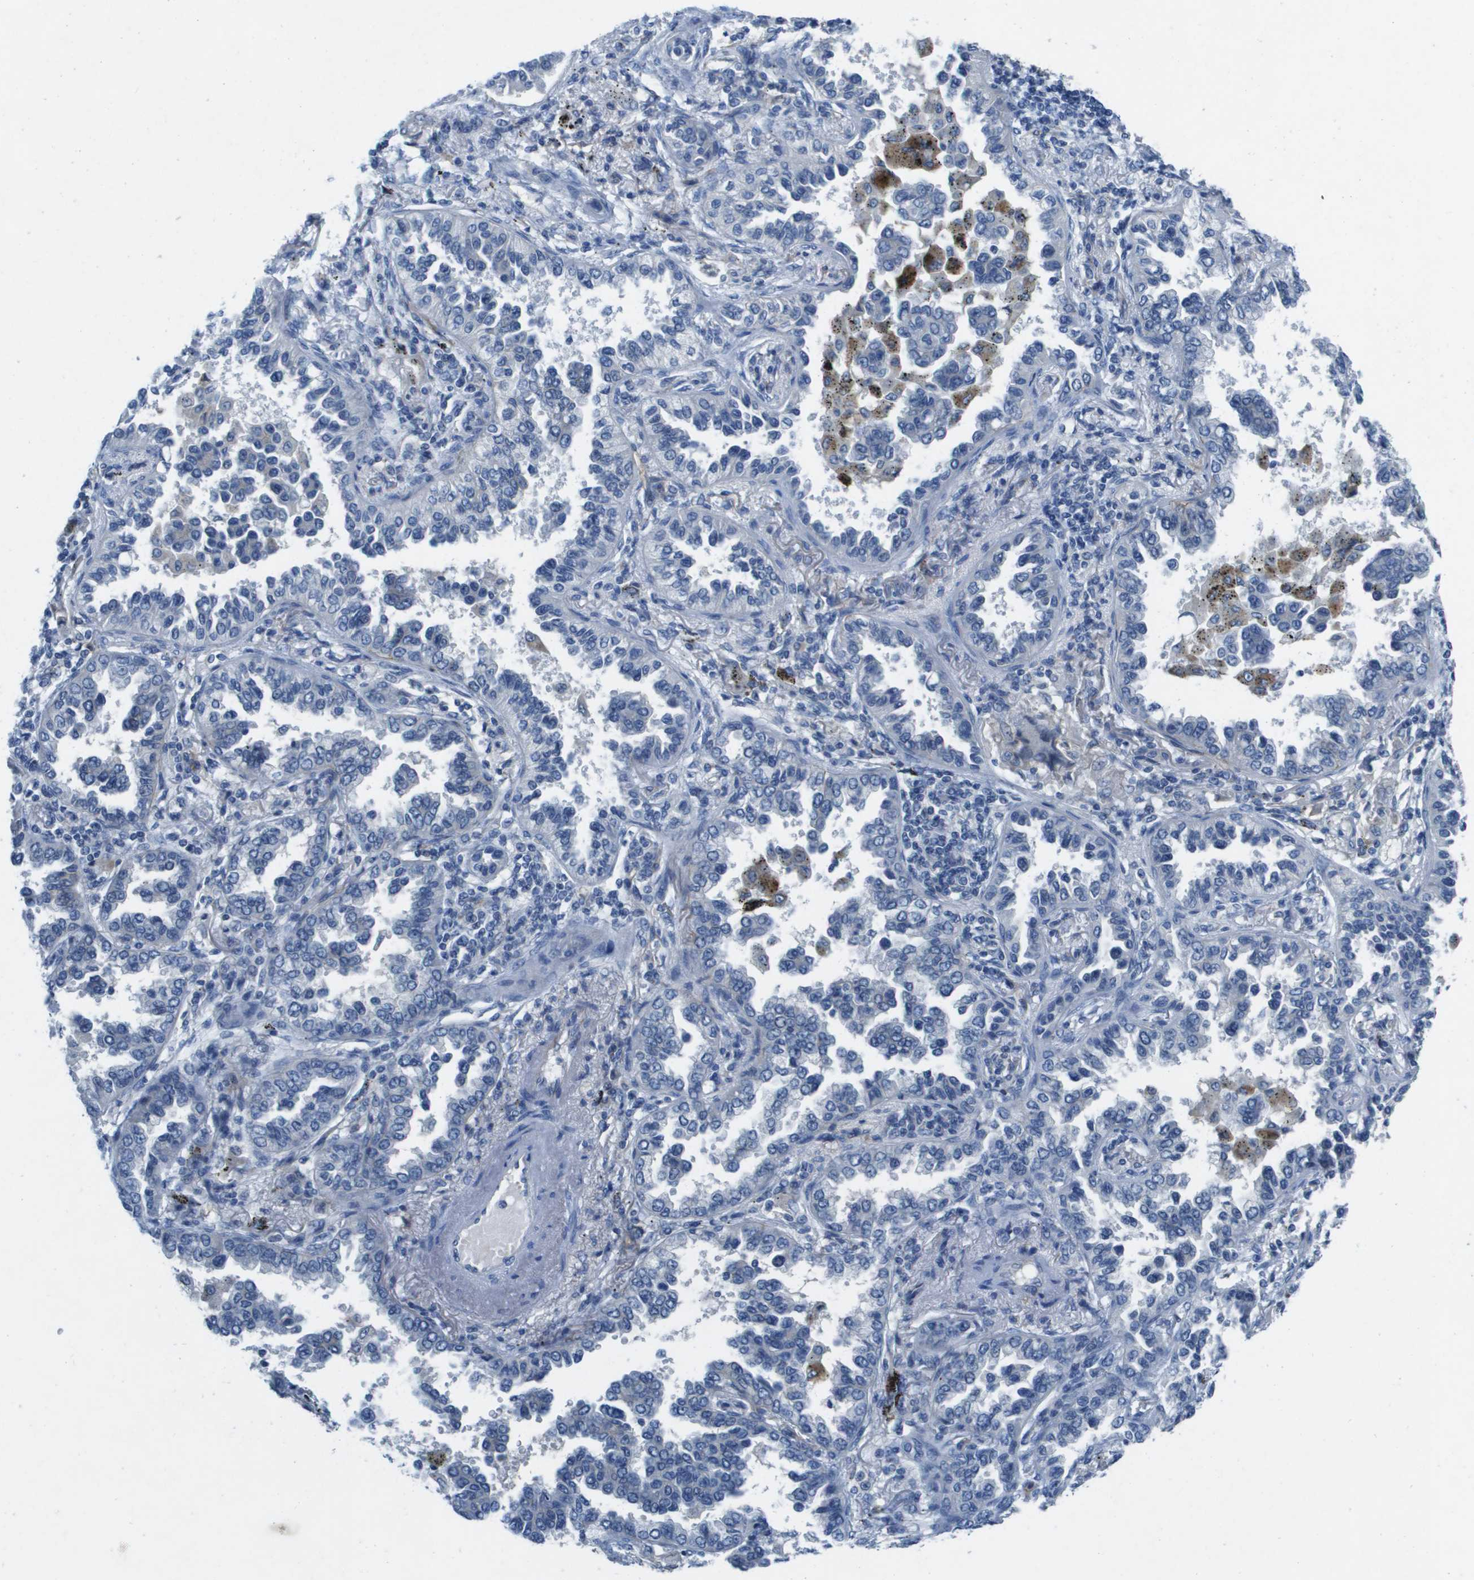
{"staining": {"intensity": "negative", "quantity": "none", "location": "none"}, "tissue": "lung cancer", "cell_type": "Tumor cells", "image_type": "cancer", "snomed": [{"axis": "morphology", "description": "Normal tissue, NOS"}, {"axis": "morphology", "description": "Adenocarcinoma, NOS"}, {"axis": "topography", "description": "Lung"}], "caption": "Immunohistochemistry image of neoplastic tissue: human adenocarcinoma (lung) stained with DAB (3,3'-diaminobenzidine) demonstrates no significant protein expression in tumor cells.", "gene": "ITGA6", "patient": {"sex": "male", "age": 59}}